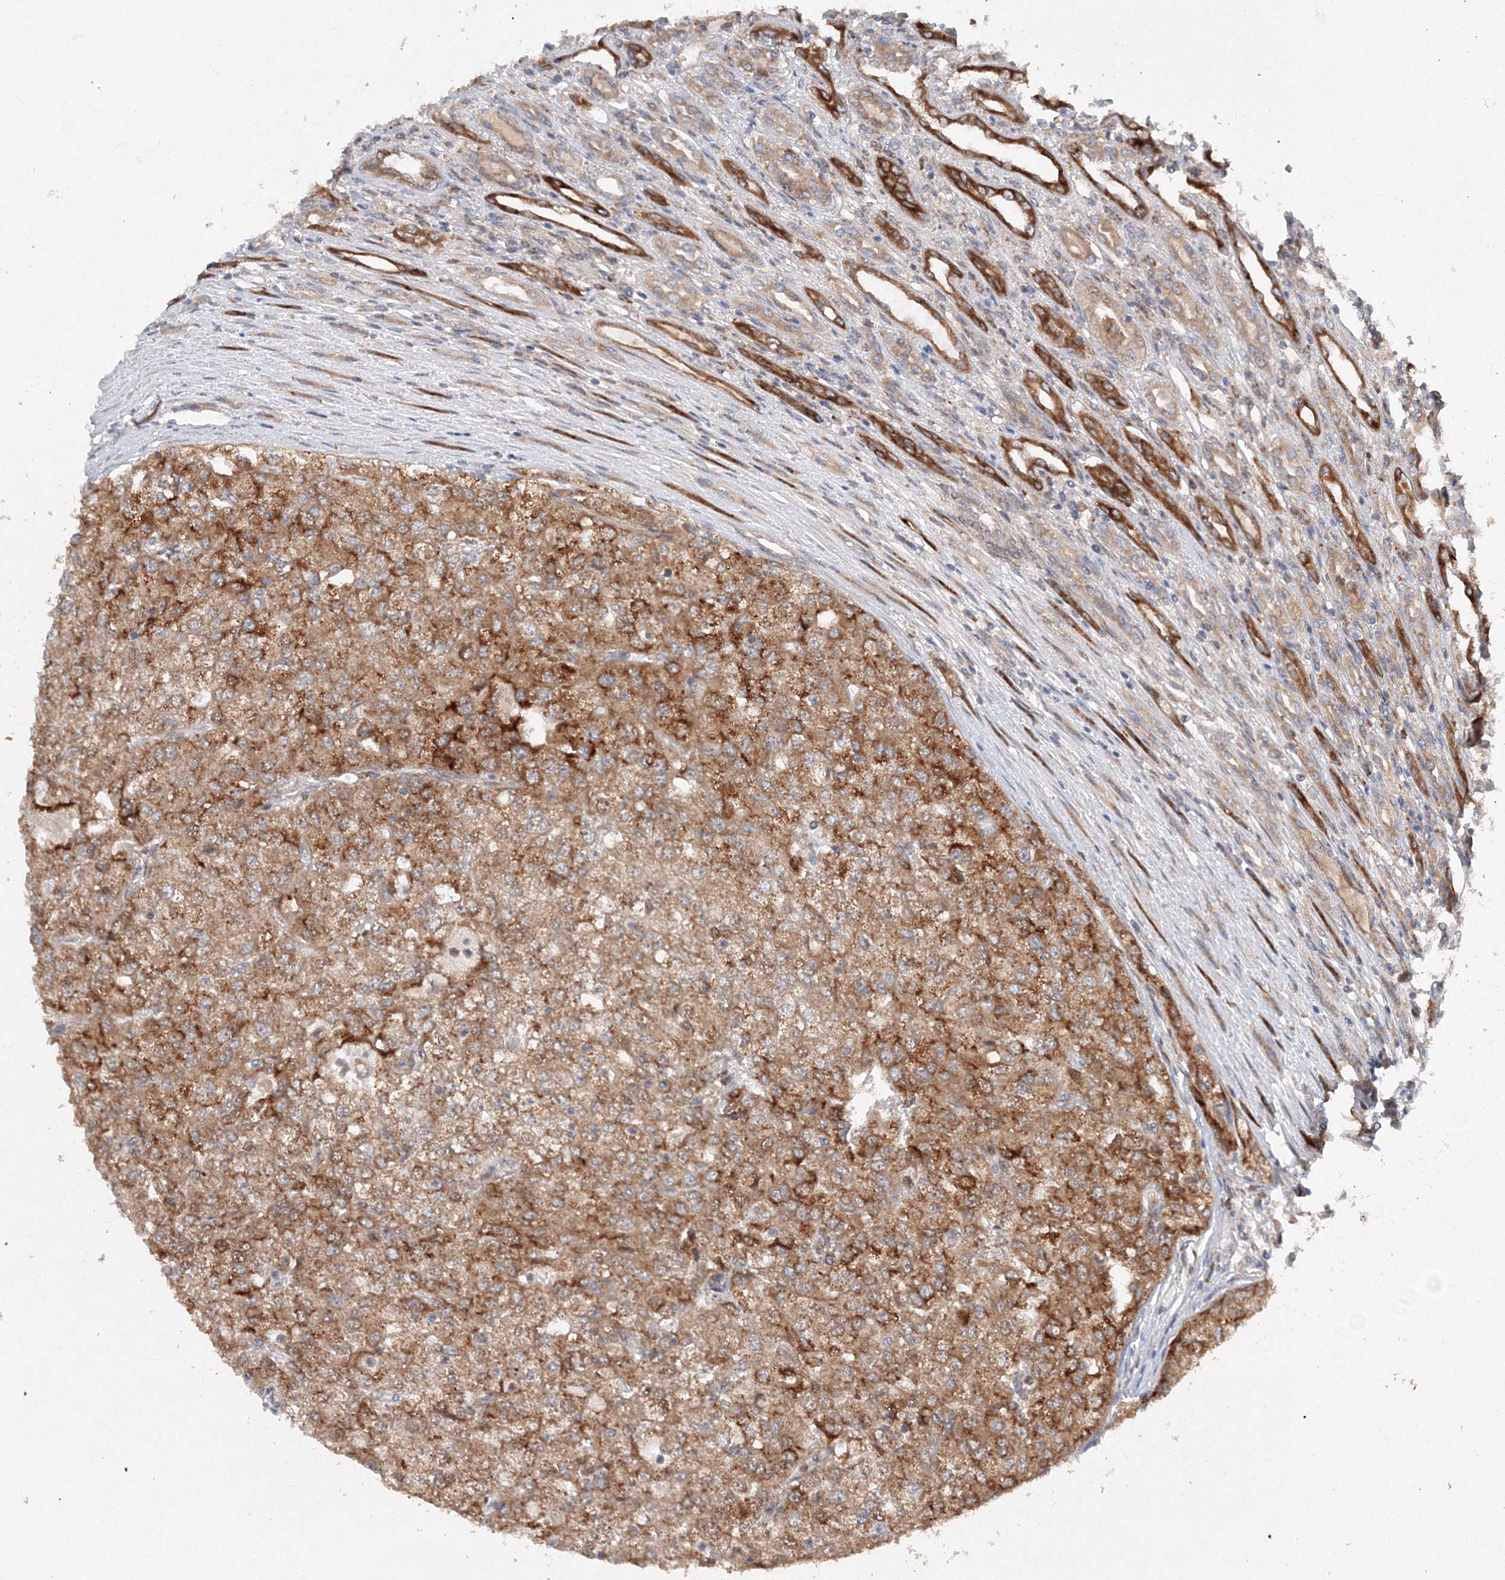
{"staining": {"intensity": "moderate", "quantity": ">75%", "location": "cytoplasmic/membranous"}, "tissue": "renal cancer", "cell_type": "Tumor cells", "image_type": "cancer", "snomed": [{"axis": "morphology", "description": "Adenocarcinoma, NOS"}, {"axis": "topography", "description": "Kidney"}], "caption": "Protein staining by IHC reveals moderate cytoplasmic/membranous staining in approximately >75% of tumor cells in renal adenocarcinoma.", "gene": "SLC36A1", "patient": {"sex": "female", "age": 54}}